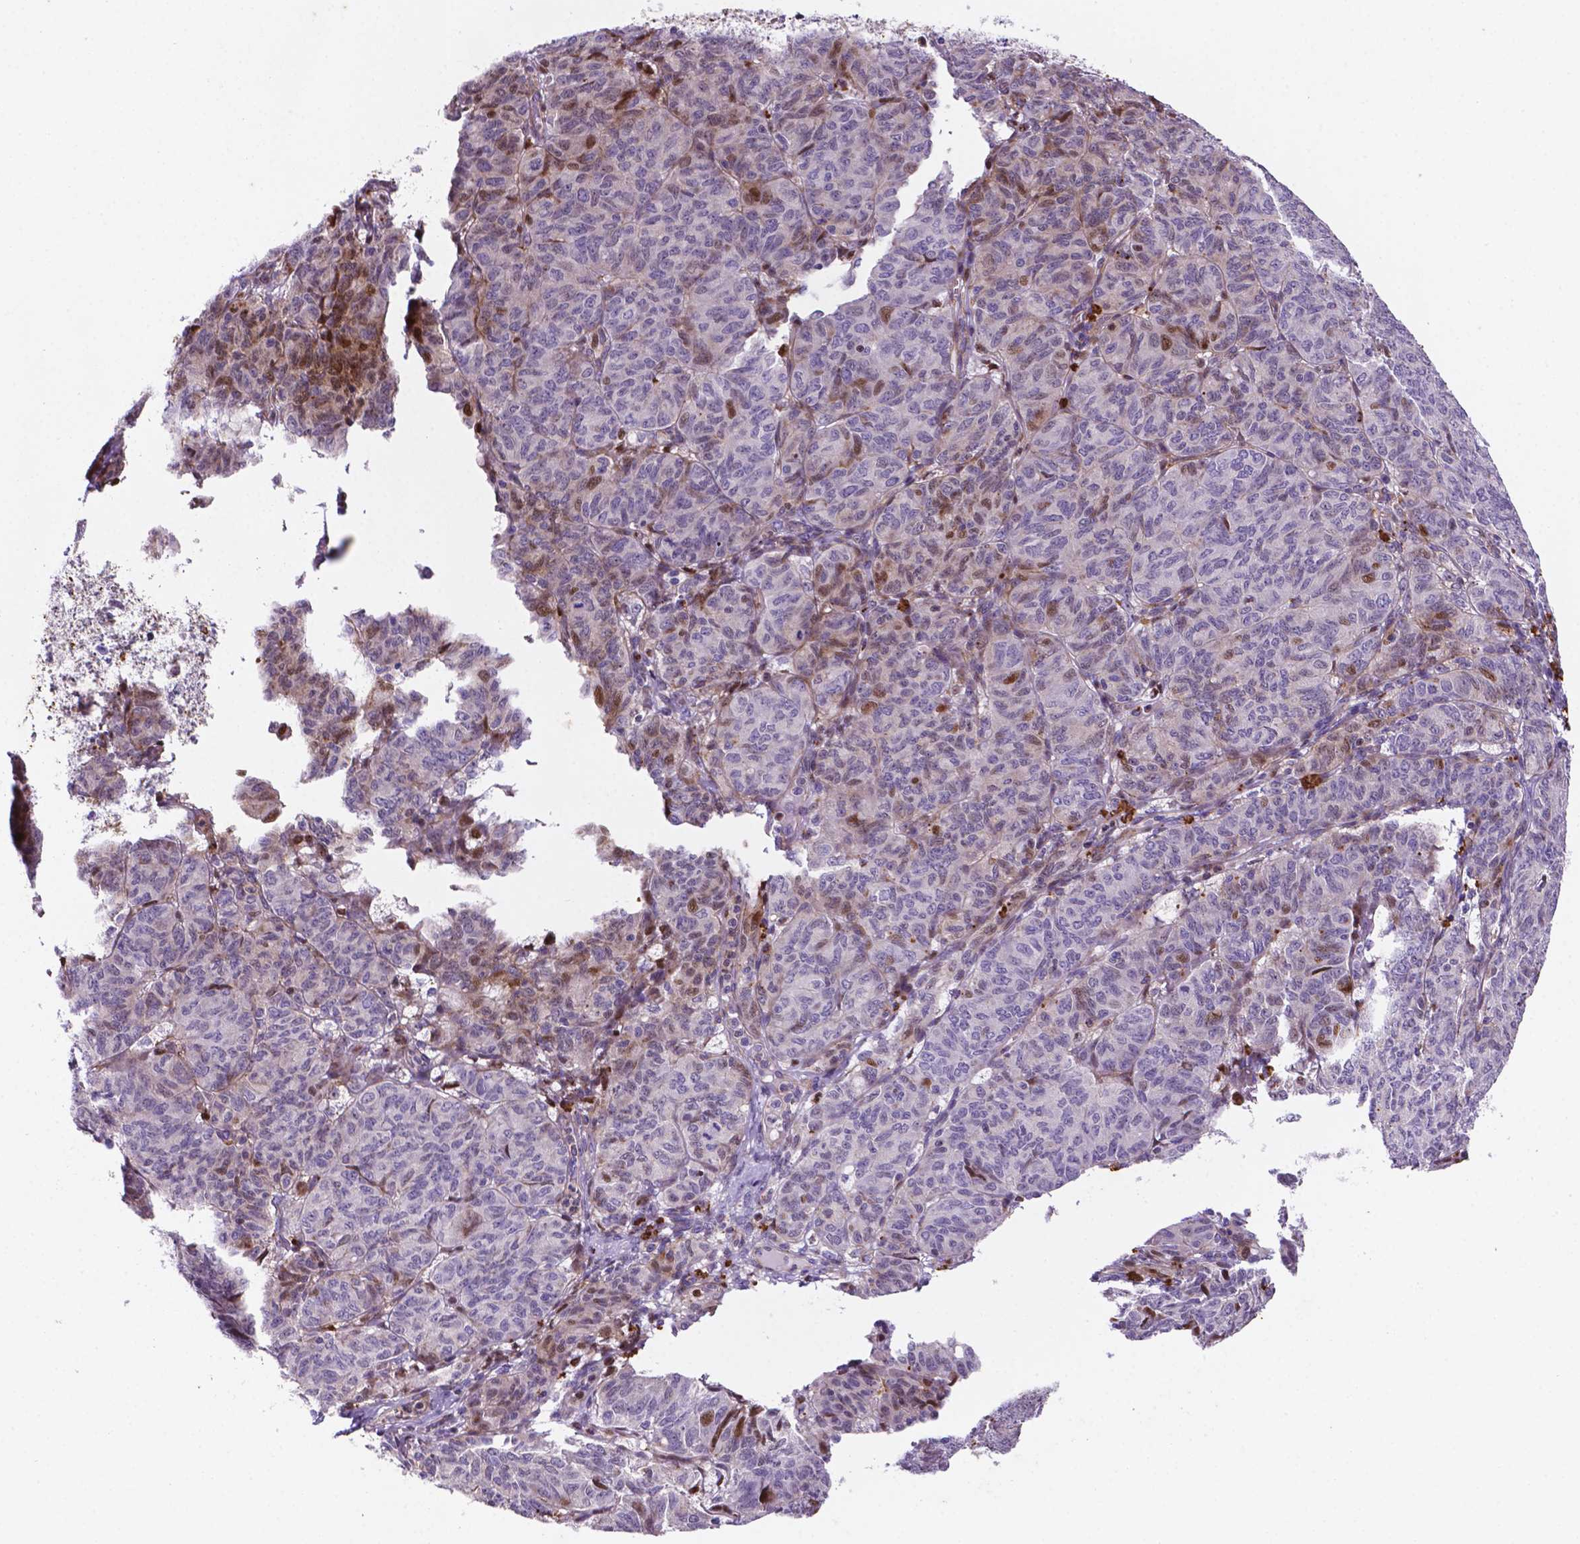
{"staining": {"intensity": "moderate", "quantity": "<25%", "location": "nuclear"}, "tissue": "ovarian cancer", "cell_type": "Tumor cells", "image_type": "cancer", "snomed": [{"axis": "morphology", "description": "Carcinoma, endometroid"}, {"axis": "topography", "description": "Ovary"}], "caption": "A low amount of moderate nuclear positivity is appreciated in about <25% of tumor cells in ovarian cancer (endometroid carcinoma) tissue.", "gene": "TM4SF20", "patient": {"sex": "female", "age": 80}}